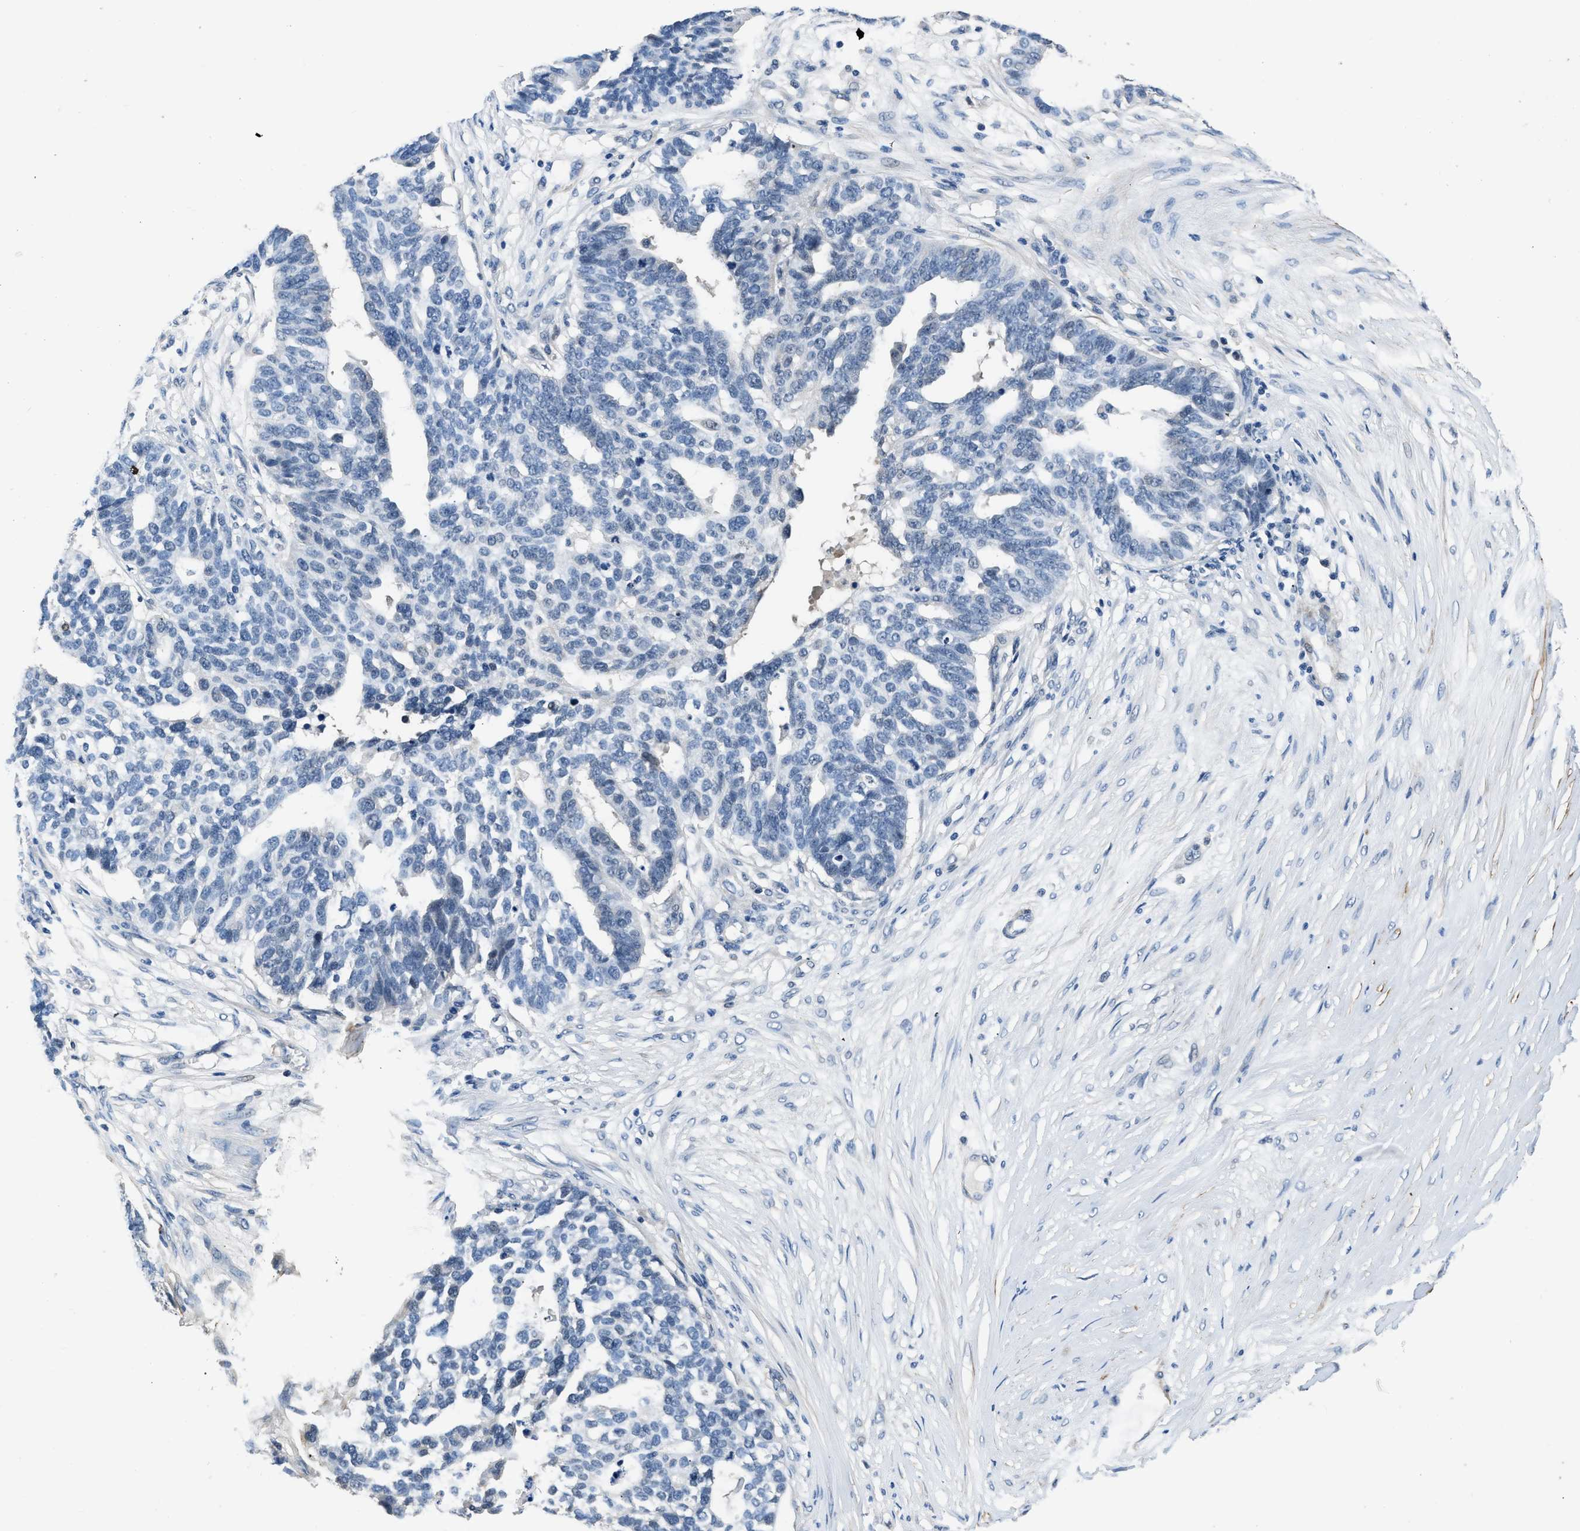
{"staining": {"intensity": "negative", "quantity": "none", "location": "none"}, "tissue": "ovarian cancer", "cell_type": "Tumor cells", "image_type": "cancer", "snomed": [{"axis": "morphology", "description": "Cystadenocarcinoma, serous, NOS"}, {"axis": "topography", "description": "Ovary"}], "caption": "A photomicrograph of human ovarian serous cystadenocarcinoma is negative for staining in tumor cells.", "gene": "LANCL2", "patient": {"sex": "female", "age": 59}}